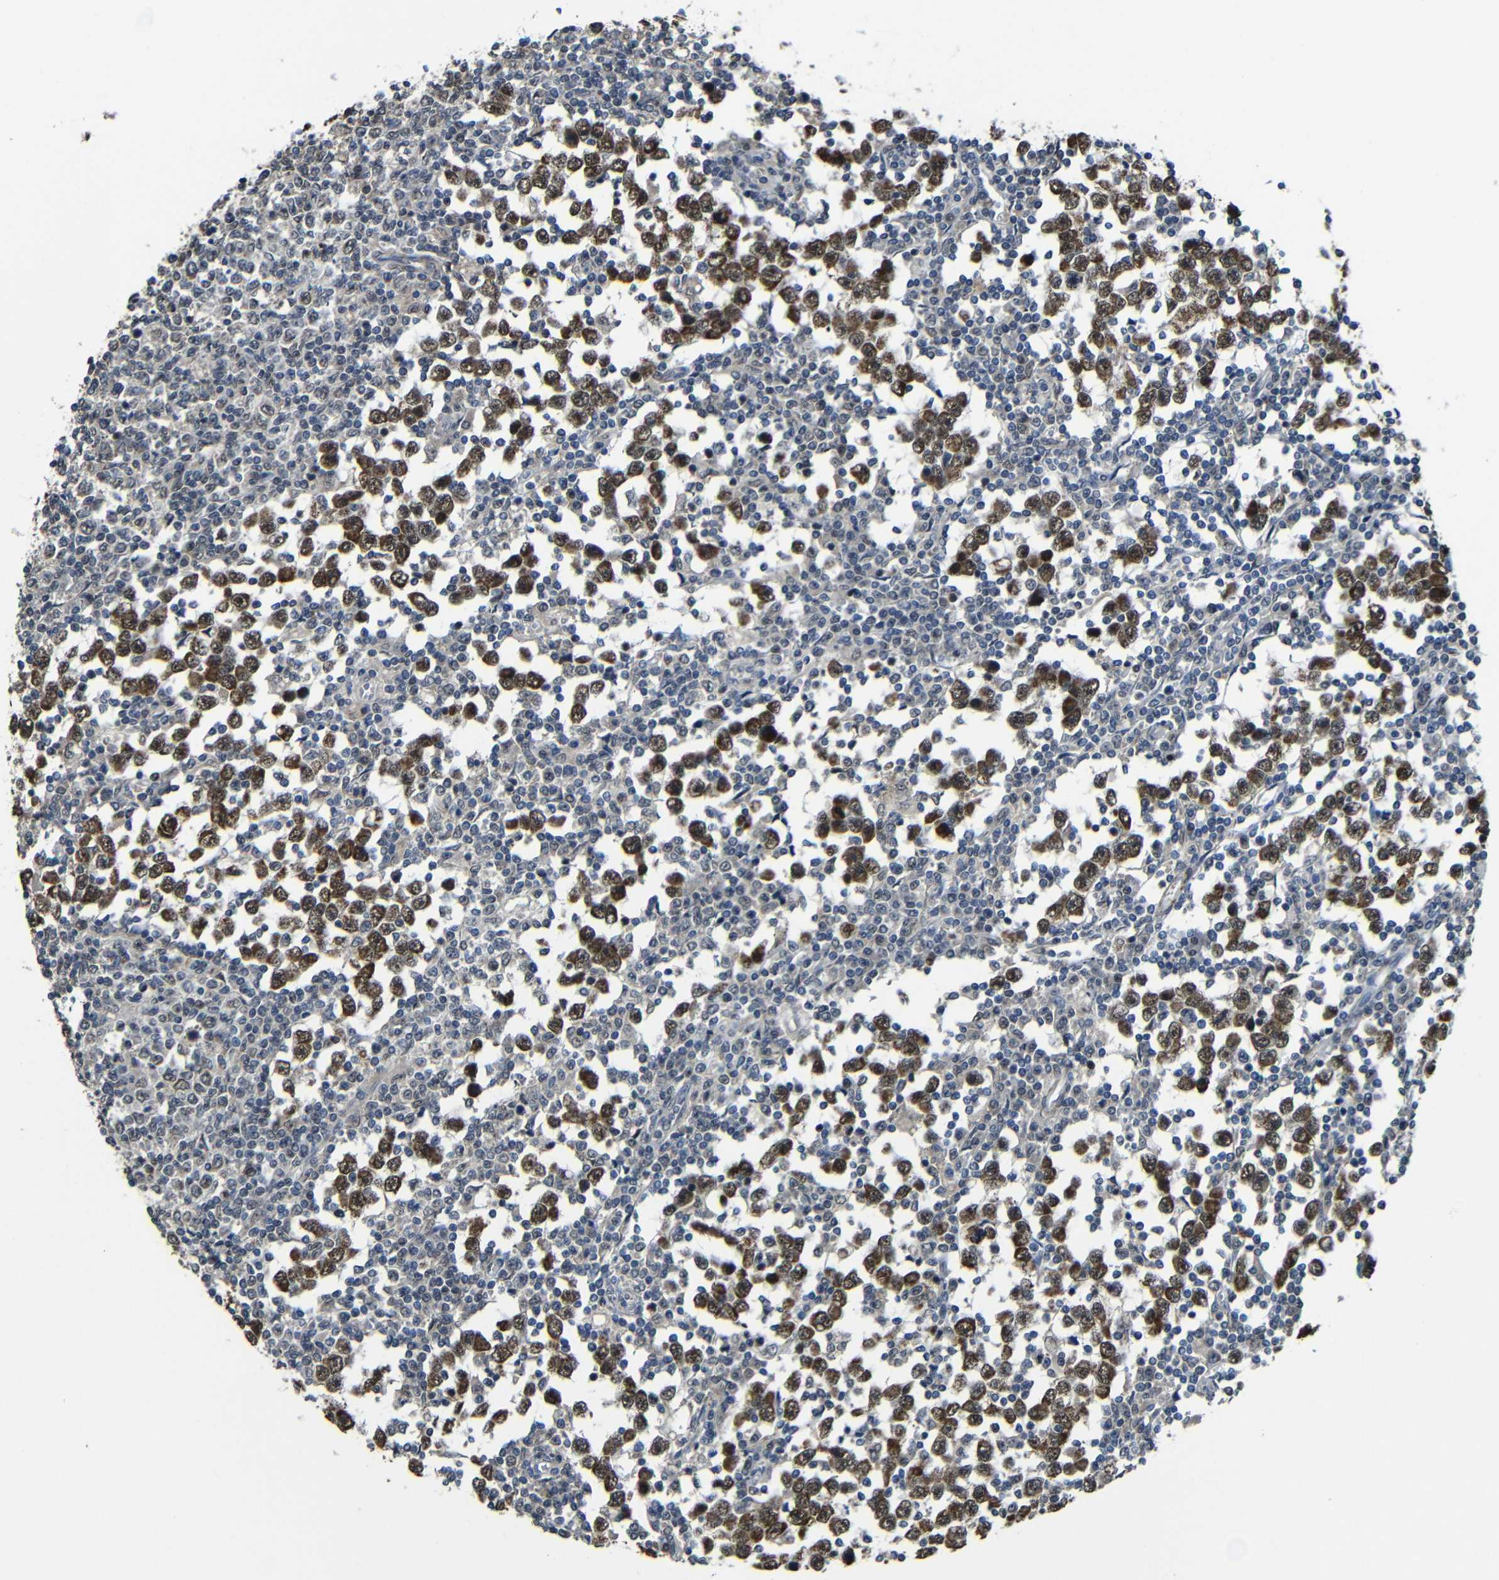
{"staining": {"intensity": "moderate", "quantity": ">75%", "location": "cytoplasmic/membranous,nuclear"}, "tissue": "testis cancer", "cell_type": "Tumor cells", "image_type": "cancer", "snomed": [{"axis": "morphology", "description": "Seminoma, NOS"}, {"axis": "topography", "description": "Testis"}], "caption": "Human testis seminoma stained for a protein (brown) reveals moderate cytoplasmic/membranous and nuclear positive expression in approximately >75% of tumor cells.", "gene": "FAM172A", "patient": {"sex": "male", "age": 65}}